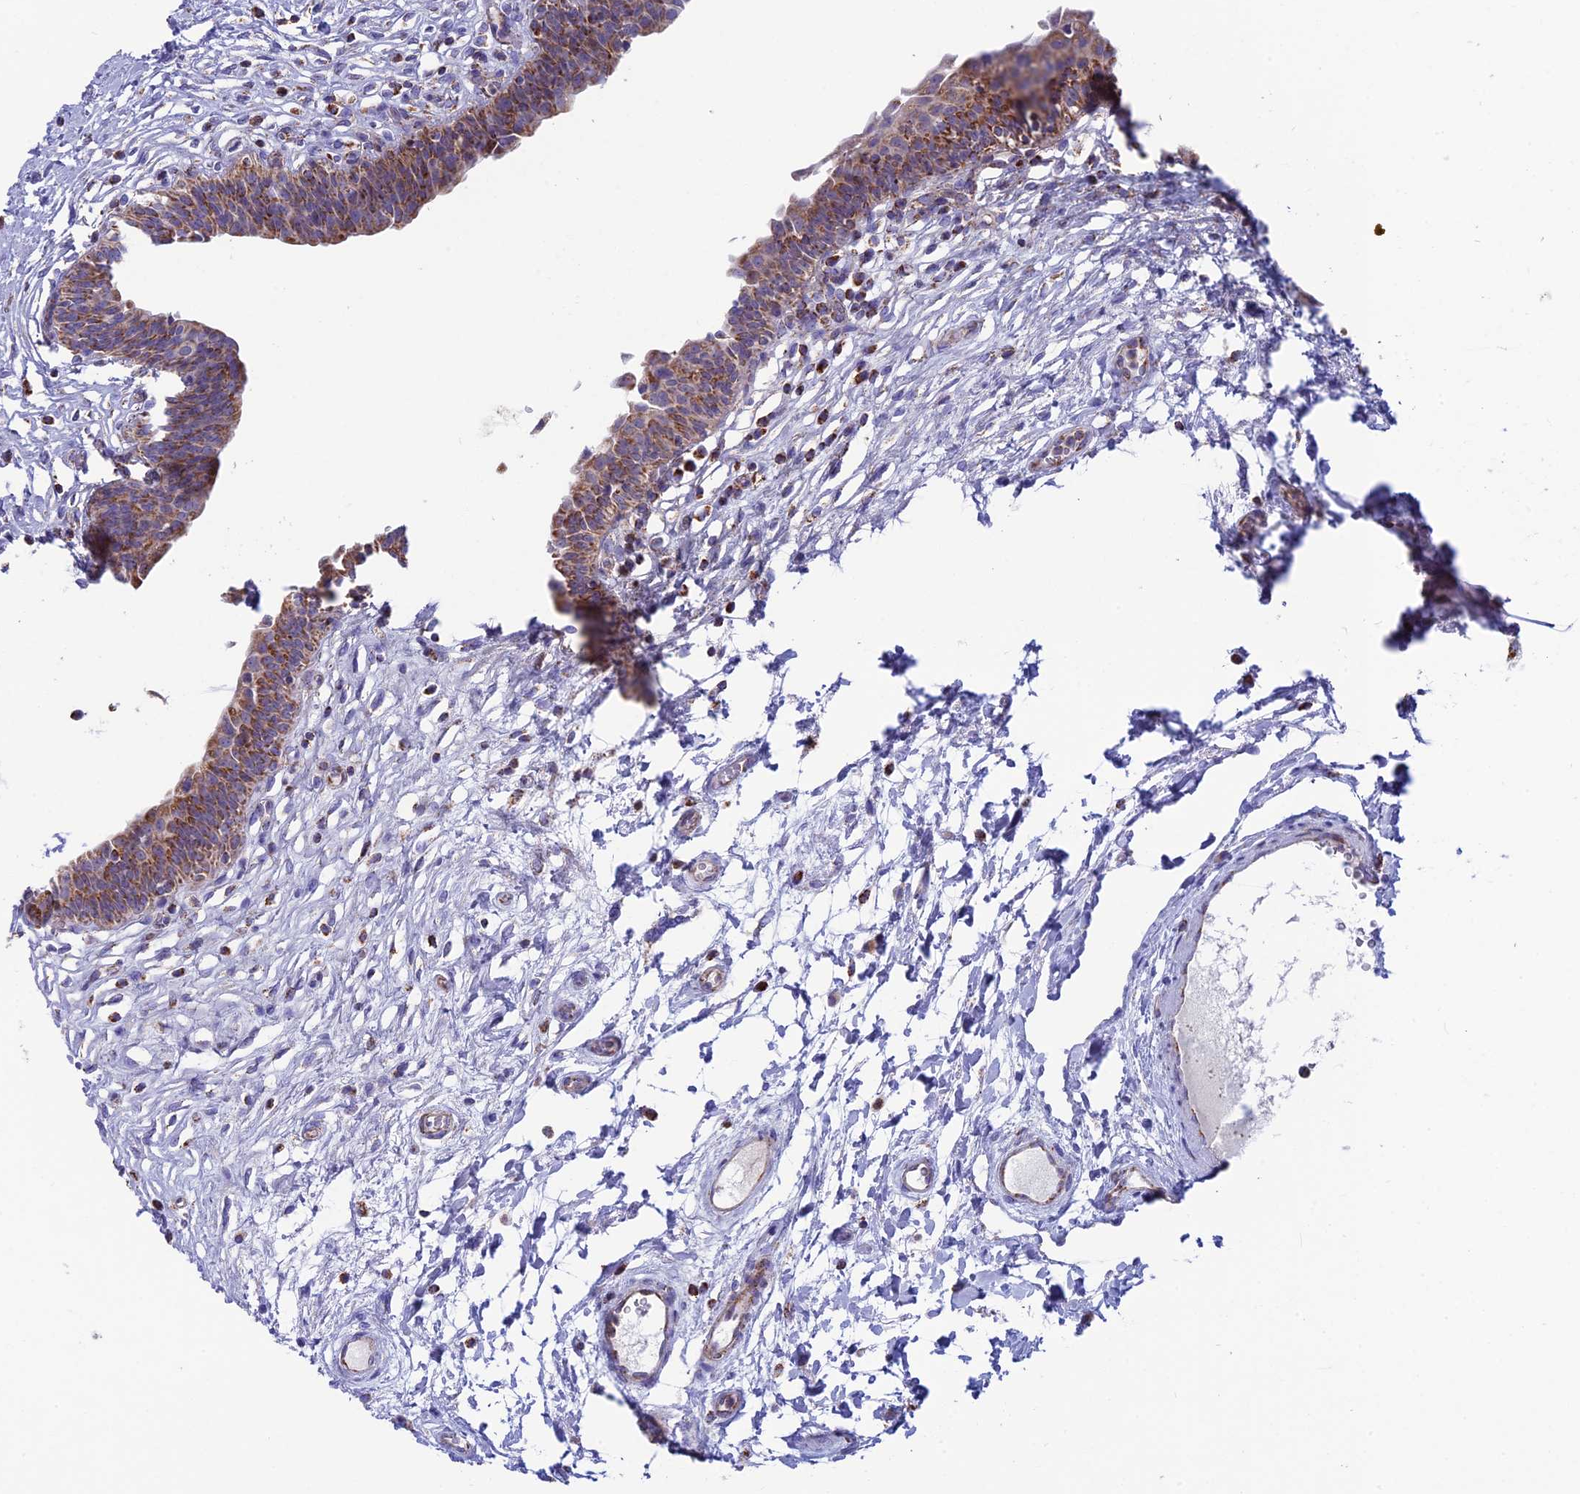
{"staining": {"intensity": "moderate", "quantity": "25%-75%", "location": "cytoplasmic/membranous"}, "tissue": "urinary bladder", "cell_type": "Urothelial cells", "image_type": "normal", "snomed": [{"axis": "morphology", "description": "Normal tissue, NOS"}, {"axis": "topography", "description": "Urinary bladder"}], "caption": "About 25%-75% of urothelial cells in benign human urinary bladder demonstrate moderate cytoplasmic/membranous protein staining as visualized by brown immunohistochemical staining.", "gene": "CS", "patient": {"sex": "male", "age": 83}}